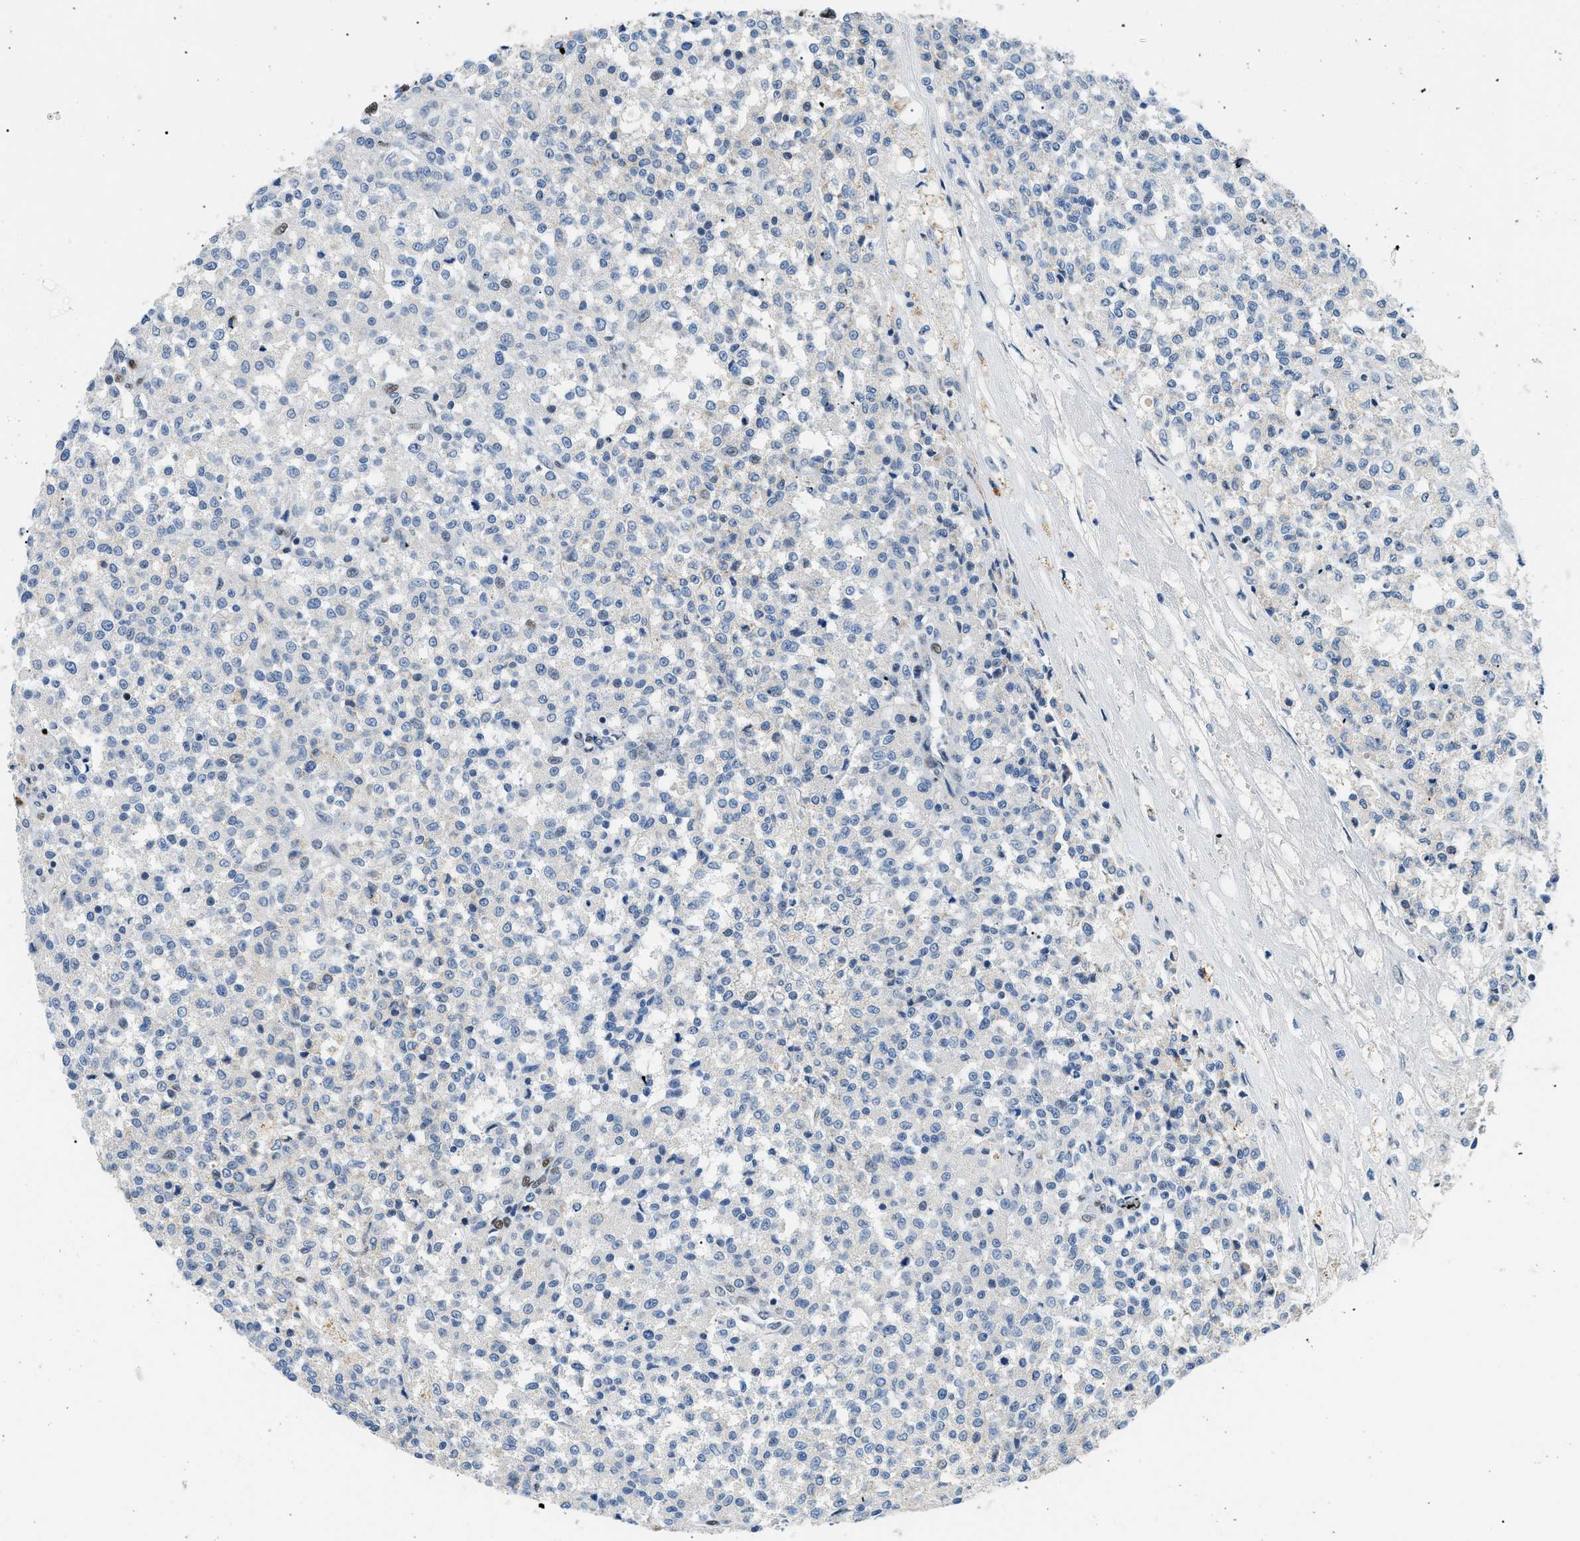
{"staining": {"intensity": "negative", "quantity": "none", "location": "none"}, "tissue": "testis cancer", "cell_type": "Tumor cells", "image_type": "cancer", "snomed": [{"axis": "morphology", "description": "Seminoma, NOS"}, {"axis": "topography", "description": "Testis"}], "caption": "Immunohistochemistry of human testis seminoma demonstrates no positivity in tumor cells.", "gene": "SMARCC1", "patient": {"sex": "male", "age": 59}}